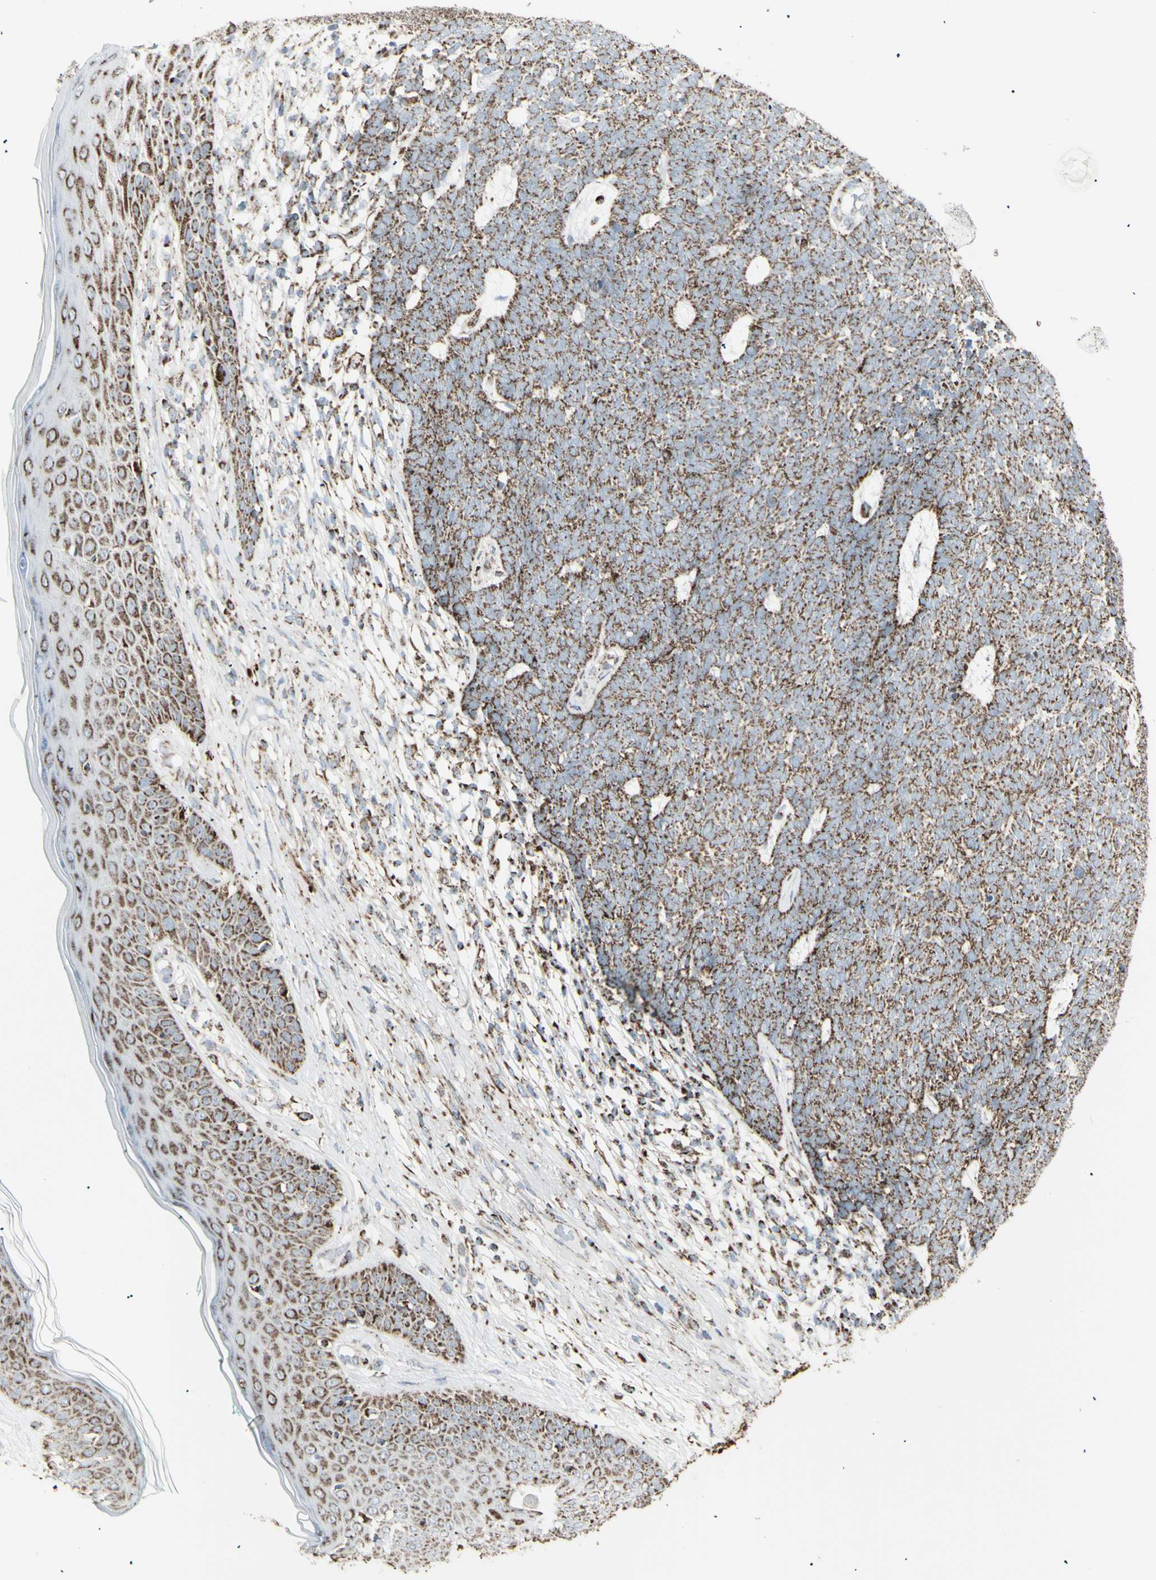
{"staining": {"intensity": "strong", "quantity": ">75%", "location": "cytoplasmic/membranous"}, "tissue": "skin cancer", "cell_type": "Tumor cells", "image_type": "cancer", "snomed": [{"axis": "morphology", "description": "Basal cell carcinoma"}, {"axis": "topography", "description": "Skin"}], "caption": "Skin basal cell carcinoma stained with DAB (3,3'-diaminobenzidine) IHC demonstrates high levels of strong cytoplasmic/membranous staining in about >75% of tumor cells.", "gene": "PLGRKT", "patient": {"sex": "female", "age": 84}}